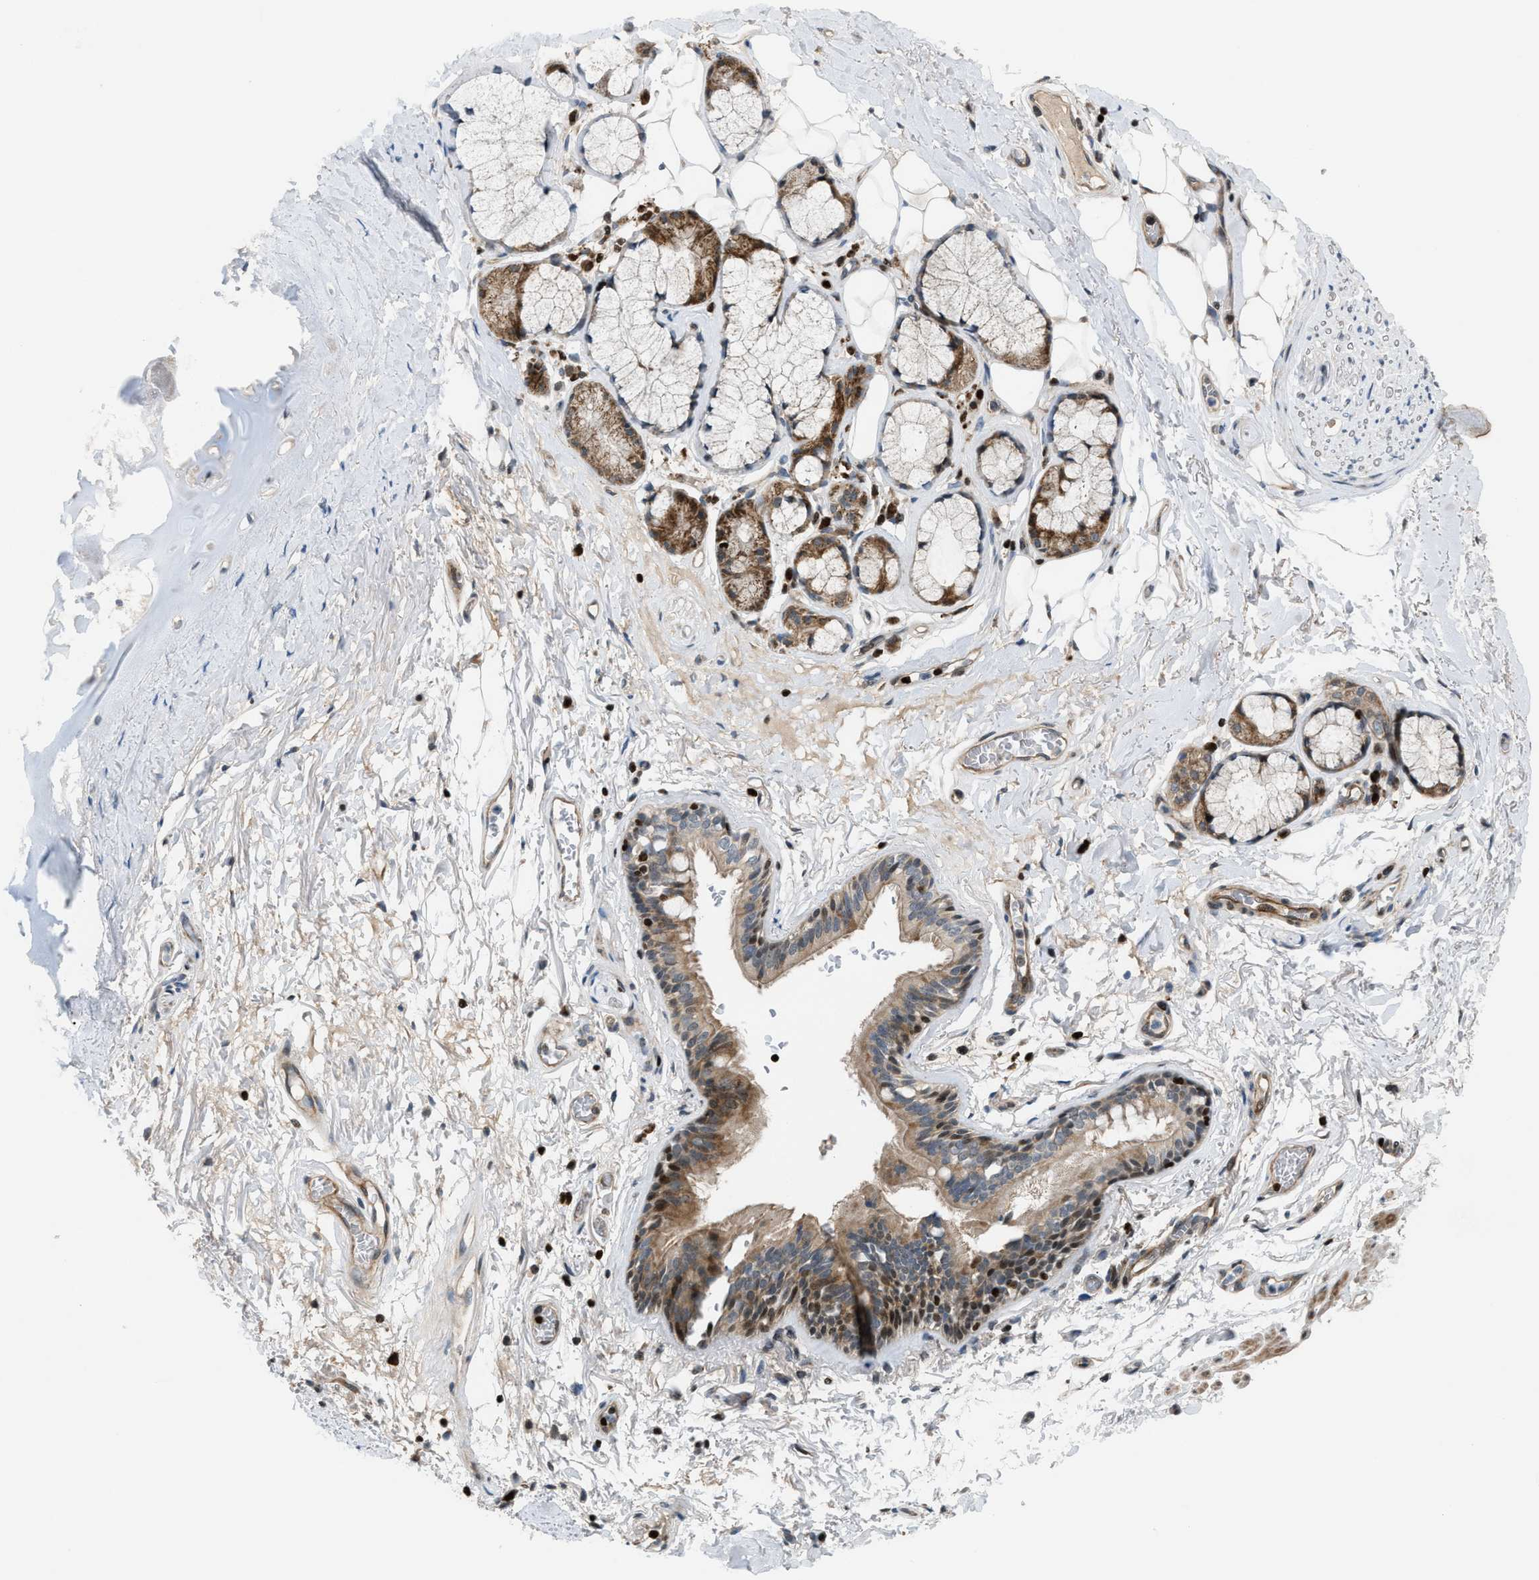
{"staining": {"intensity": "moderate", "quantity": ">75%", "location": "cytoplasmic/membranous"}, "tissue": "bronchus", "cell_type": "Respiratory epithelial cells", "image_type": "normal", "snomed": [{"axis": "morphology", "description": "Normal tissue, NOS"}, {"axis": "topography", "description": "Cartilage tissue"}], "caption": "A high-resolution histopathology image shows IHC staining of benign bronchus, which displays moderate cytoplasmic/membranous positivity in about >75% of respiratory epithelial cells. The staining is performed using DAB brown chromogen to label protein expression. The nuclei are counter-stained blue using hematoxylin.", "gene": "ZNF276", "patient": {"sex": "female", "age": 63}}